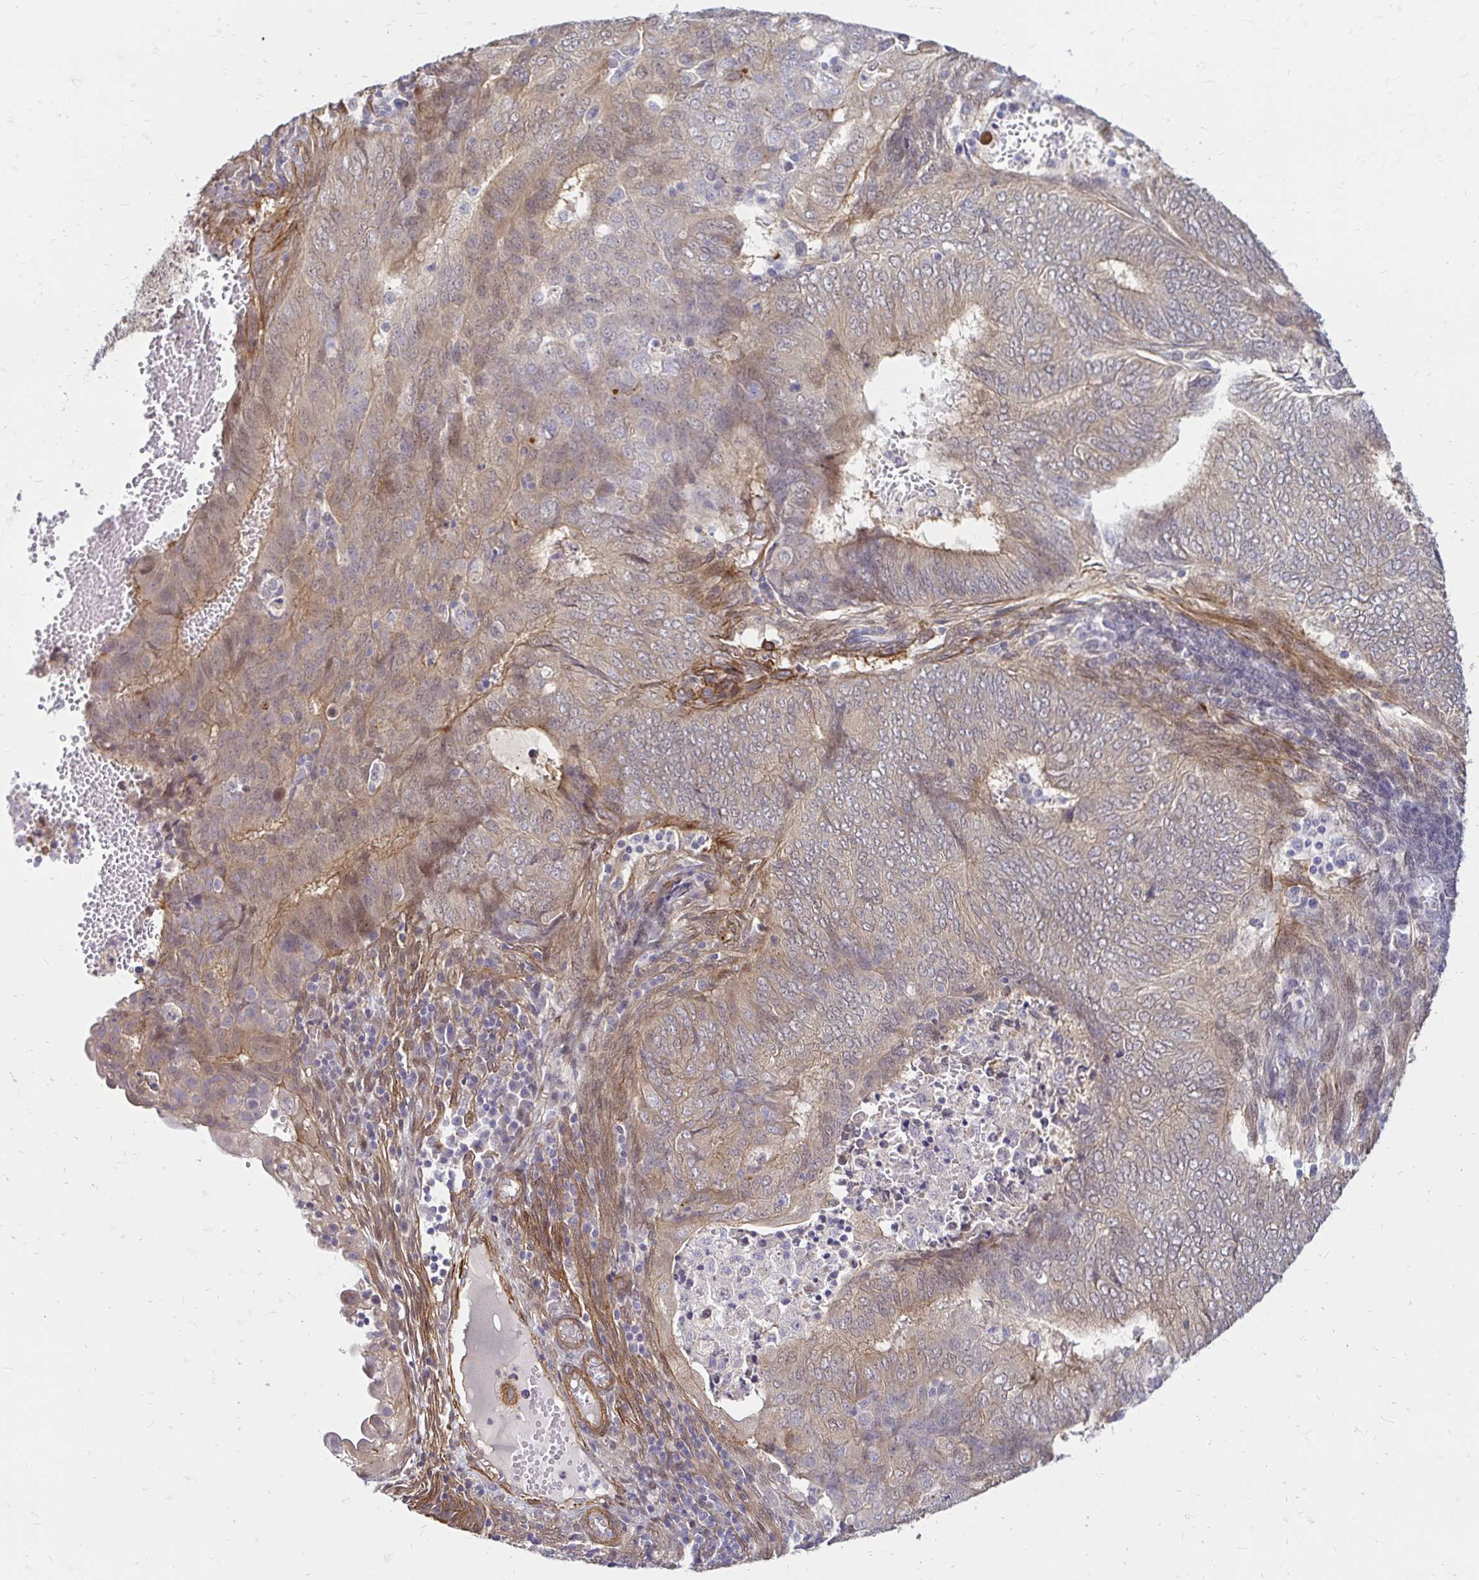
{"staining": {"intensity": "weak", "quantity": "<25%", "location": "cytoplasmic/membranous"}, "tissue": "endometrial cancer", "cell_type": "Tumor cells", "image_type": "cancer", "snomed": [{"axis": "morphology", "description": "Adenocarcinoma, NOS"}, {"axis": "topography", "description": "Endometrium"}], "caption": "Photomicrograph shows no significant protein staining in tumor cells of endometrial cancer.", "gene": "YAP1", "patient": {"sex": "female", "age": 62}}